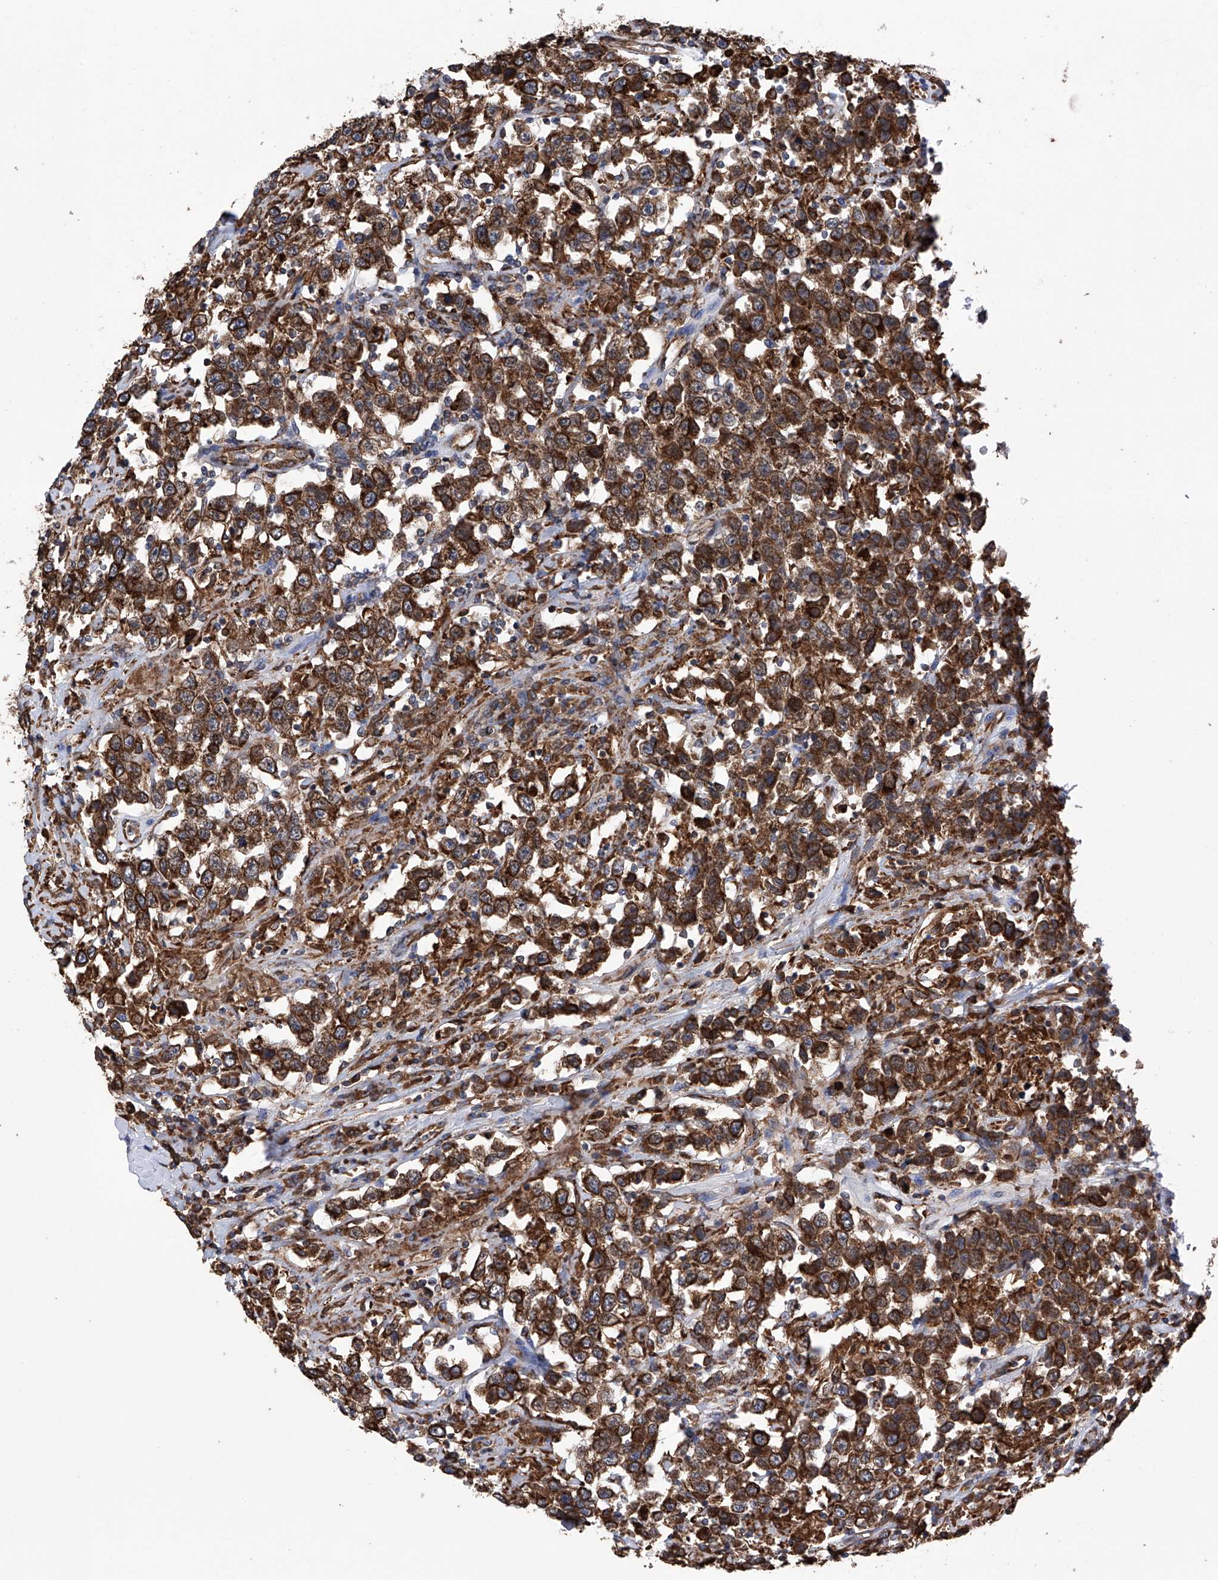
{"staining": {"intensity": "strong", "quantity": ">75%", "location": "cytoplasmic/membranous"}, "tissue": "testis cancer", "cell_type": "Tumor cells", "image_type": "cancer", "snomed": [{"axis": "morphology", "description": "Seminoma, NOS"}, {"axis": "topography", "description": "Testis"}], "caption": "Immunohistochemical staining of testis seminoma reveals high levels of strong cytoplasmic/membranous protein expression in approximately >75% of tumor cells.", "gene": "DNAH8", "patient": {"sex": "male", "age": 41}}